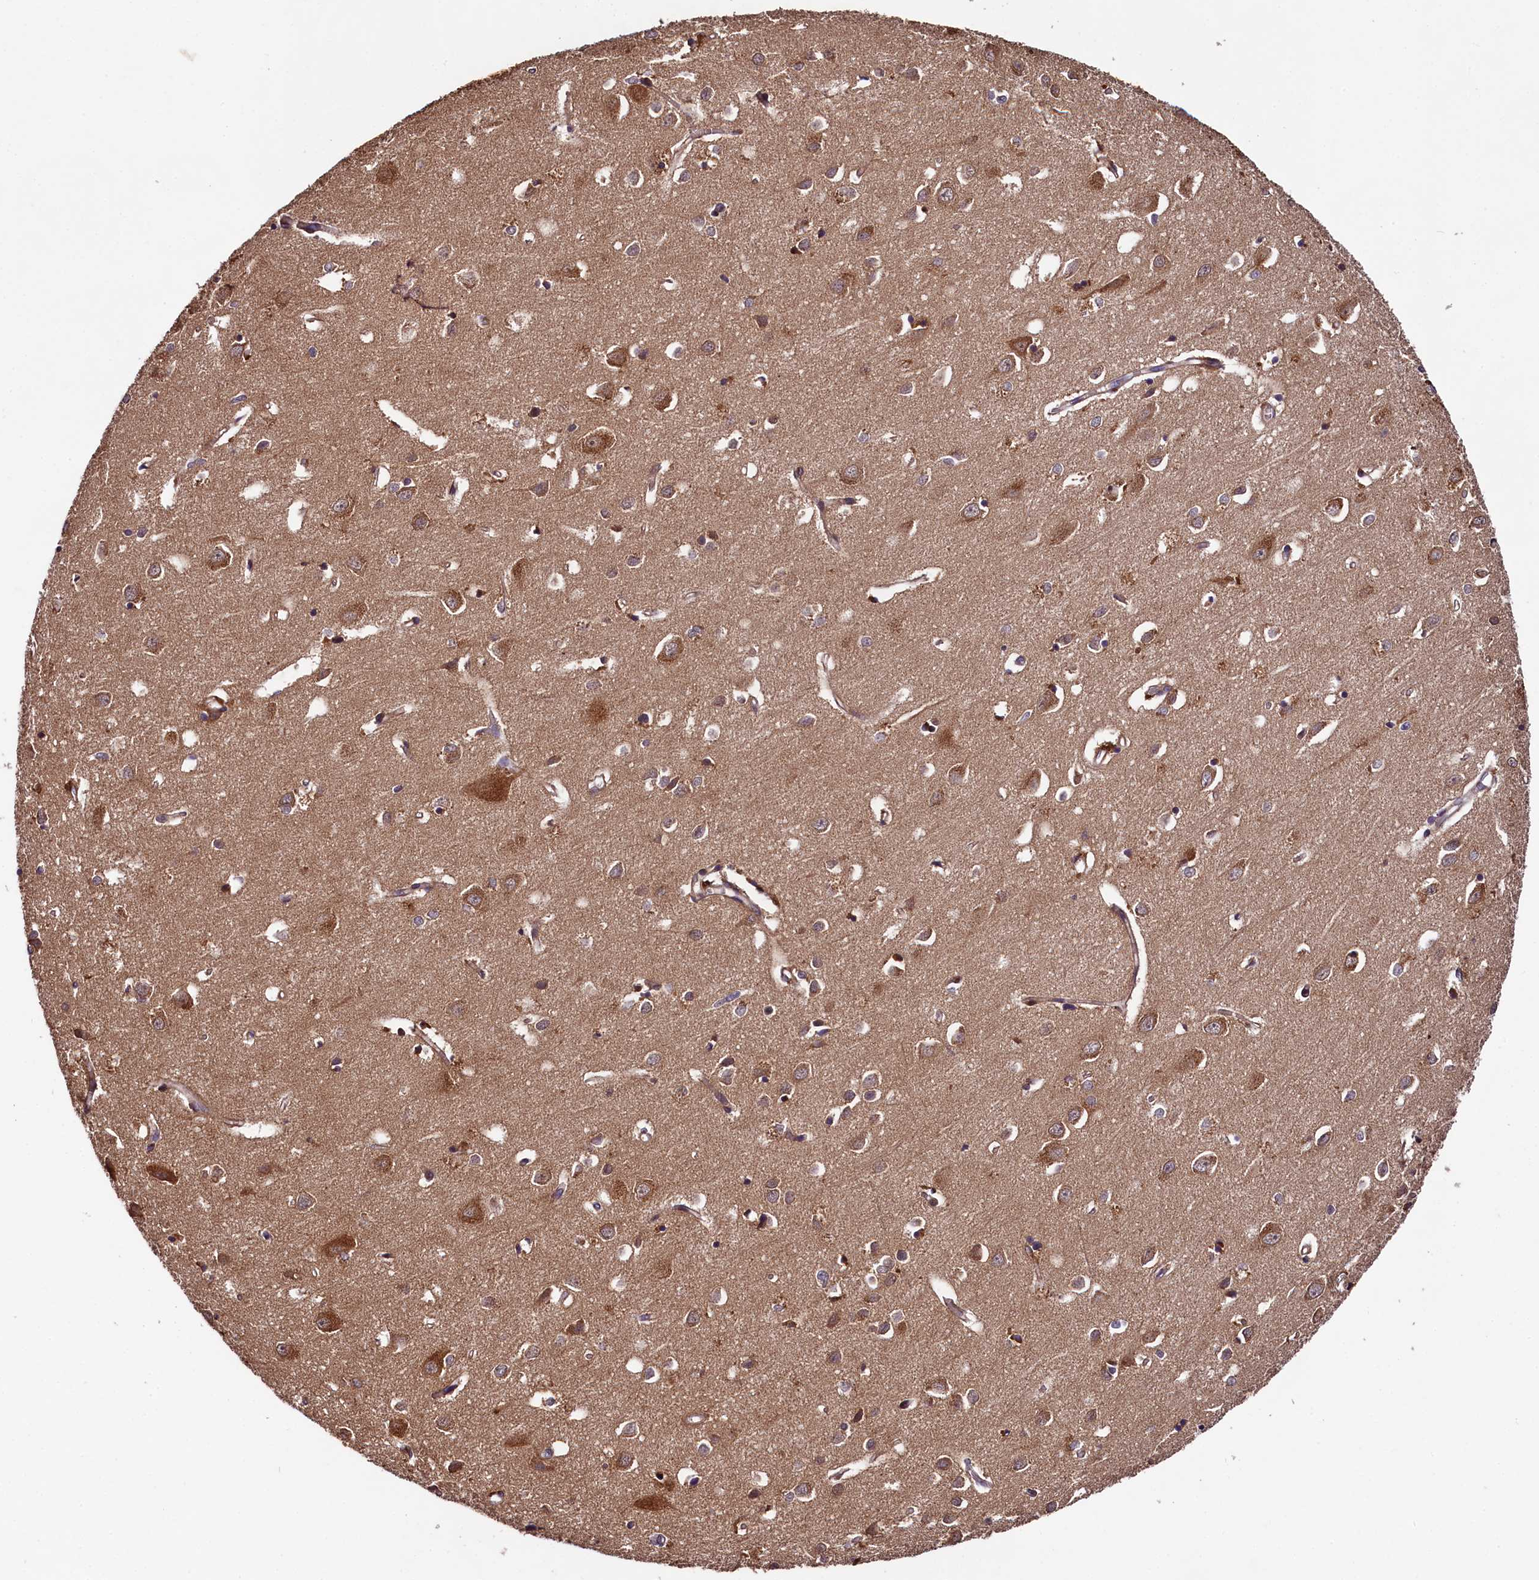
{"staining": {"intensity": "weak", "quantity": ">75%", "location": "cytoplasmic/membranous"}, "tissue": "cerebral cortex", "cell_type": "Endothelial cells", "image_type": "normal", "snomed": [{"axis": "morphology", "description": "Normal tissue, NOS"}, {"axis": "topography", "description": "Cerebral cortex"}], "caption": "Immunohistochemical staining of normal human cerebral cortex demonstrates >75% levels of weak cytoplasmic/membranous protein positivity in about >75% of endothelial cells. (IHC, brightfield microscopy, high magnification).", "gene": "DOHH", "patient": {"sex": "female", "age": 64}}